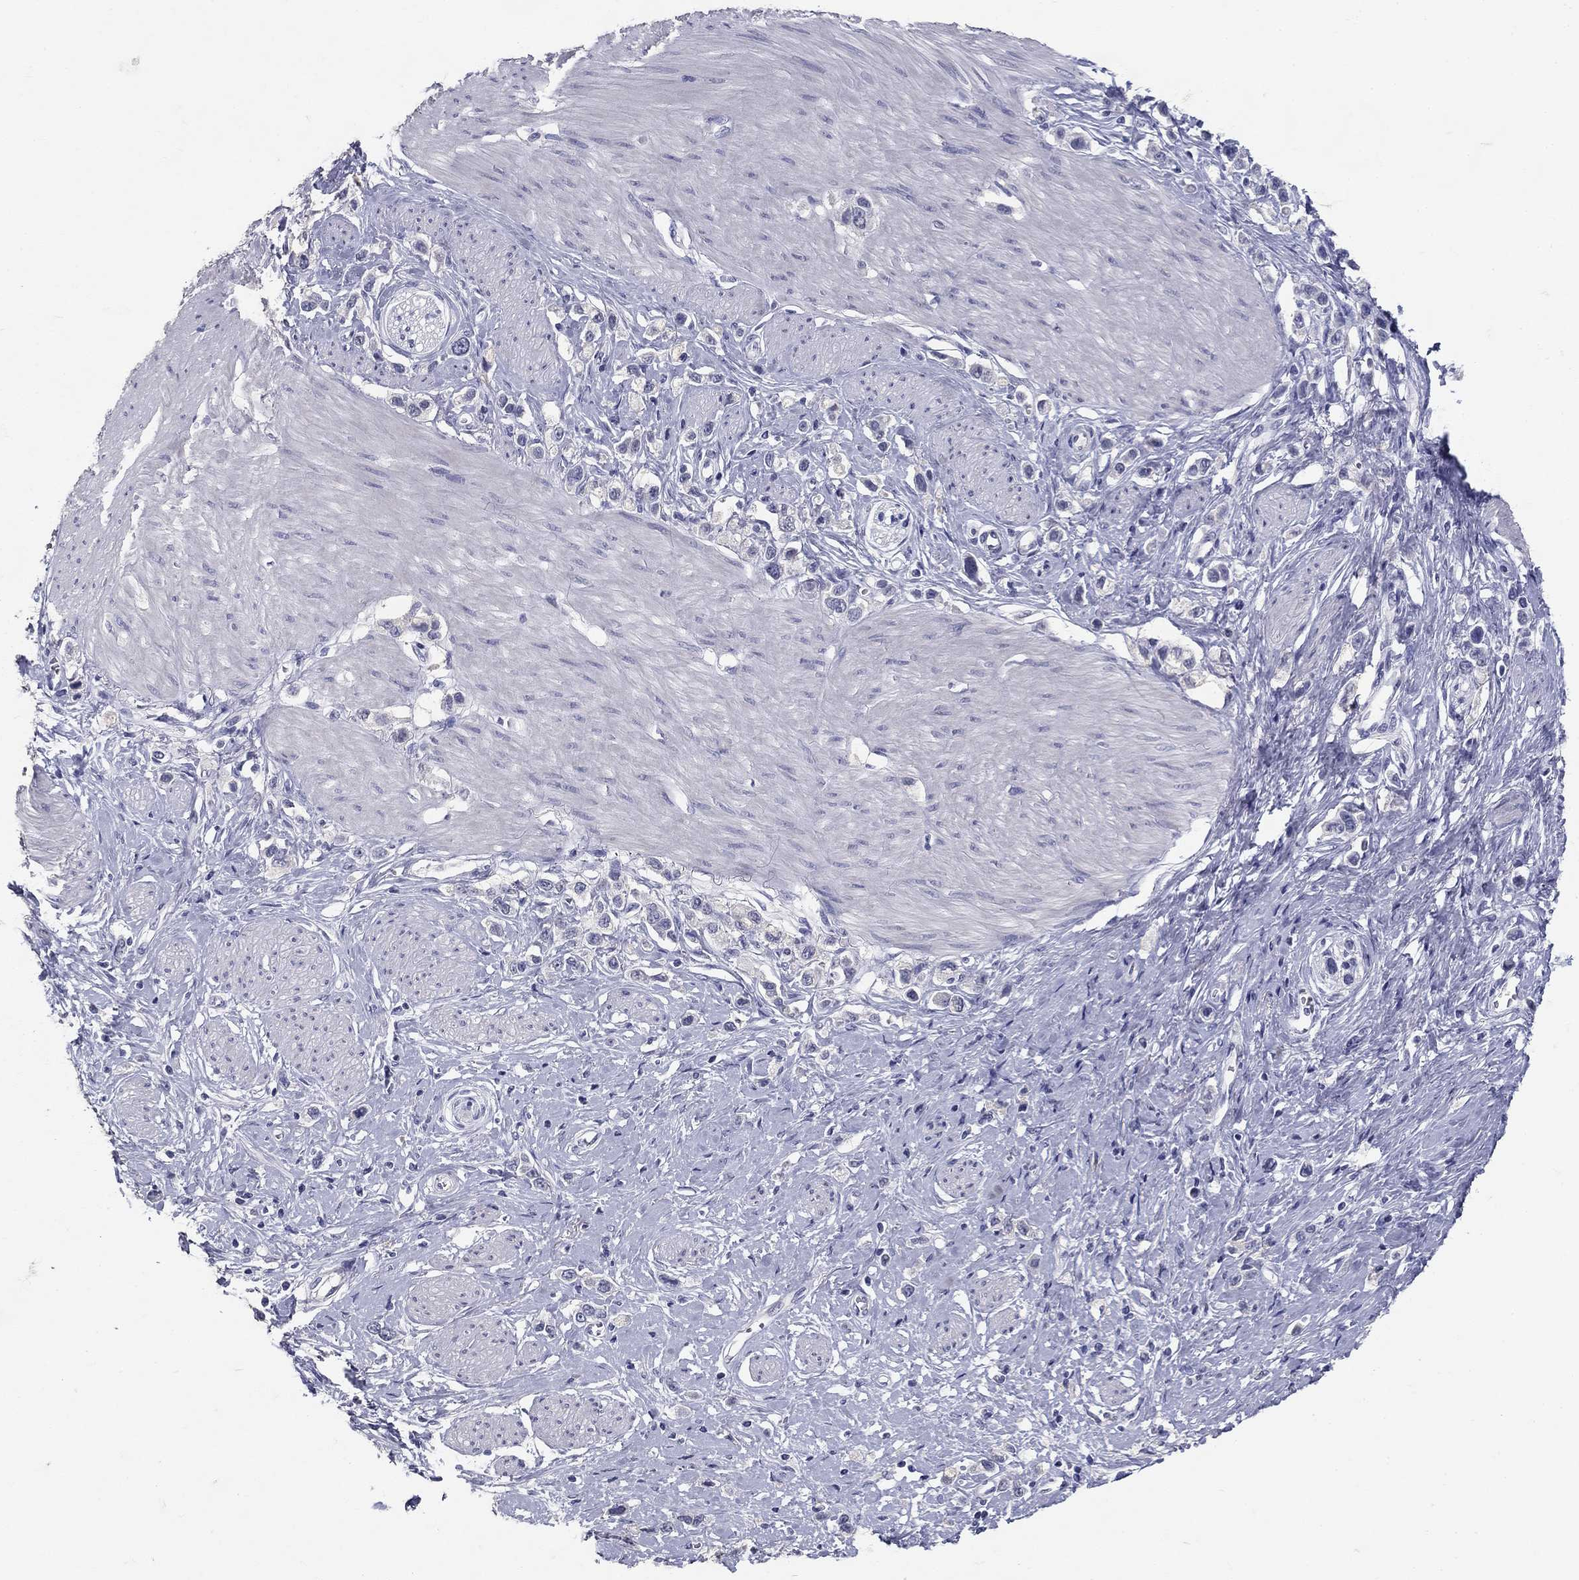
{"staining": {"intensity": "negative", "quantity": "none", "location": "none"}, "tissue": "stomach cancer", "cell_type": "Tumor cells", "image_type": "cancer", "snomed": [{"axis": "morphology", "description": "Normal tissue, NOS"}, {"axis": "morphology", "description": "Adenocarcinoma, NOS"}, {"axis": "morphology", "description": "Adenocarcinoma, High grade"}, {"axis": "topography", "description": "Stomach, upper"}, {"axis": "topography", "description": "Stomach"}], "caption": "Immunohistochemistry (IHC) of adenocarcinoma (high-grade) (stomach) shows no staining in tumor cells. (DAB (3,3'-diaminobenzidine) IHC with hematoxylin counter stain).", "gene": "POMC", "patient": {"sex": "female", "age": 65}}